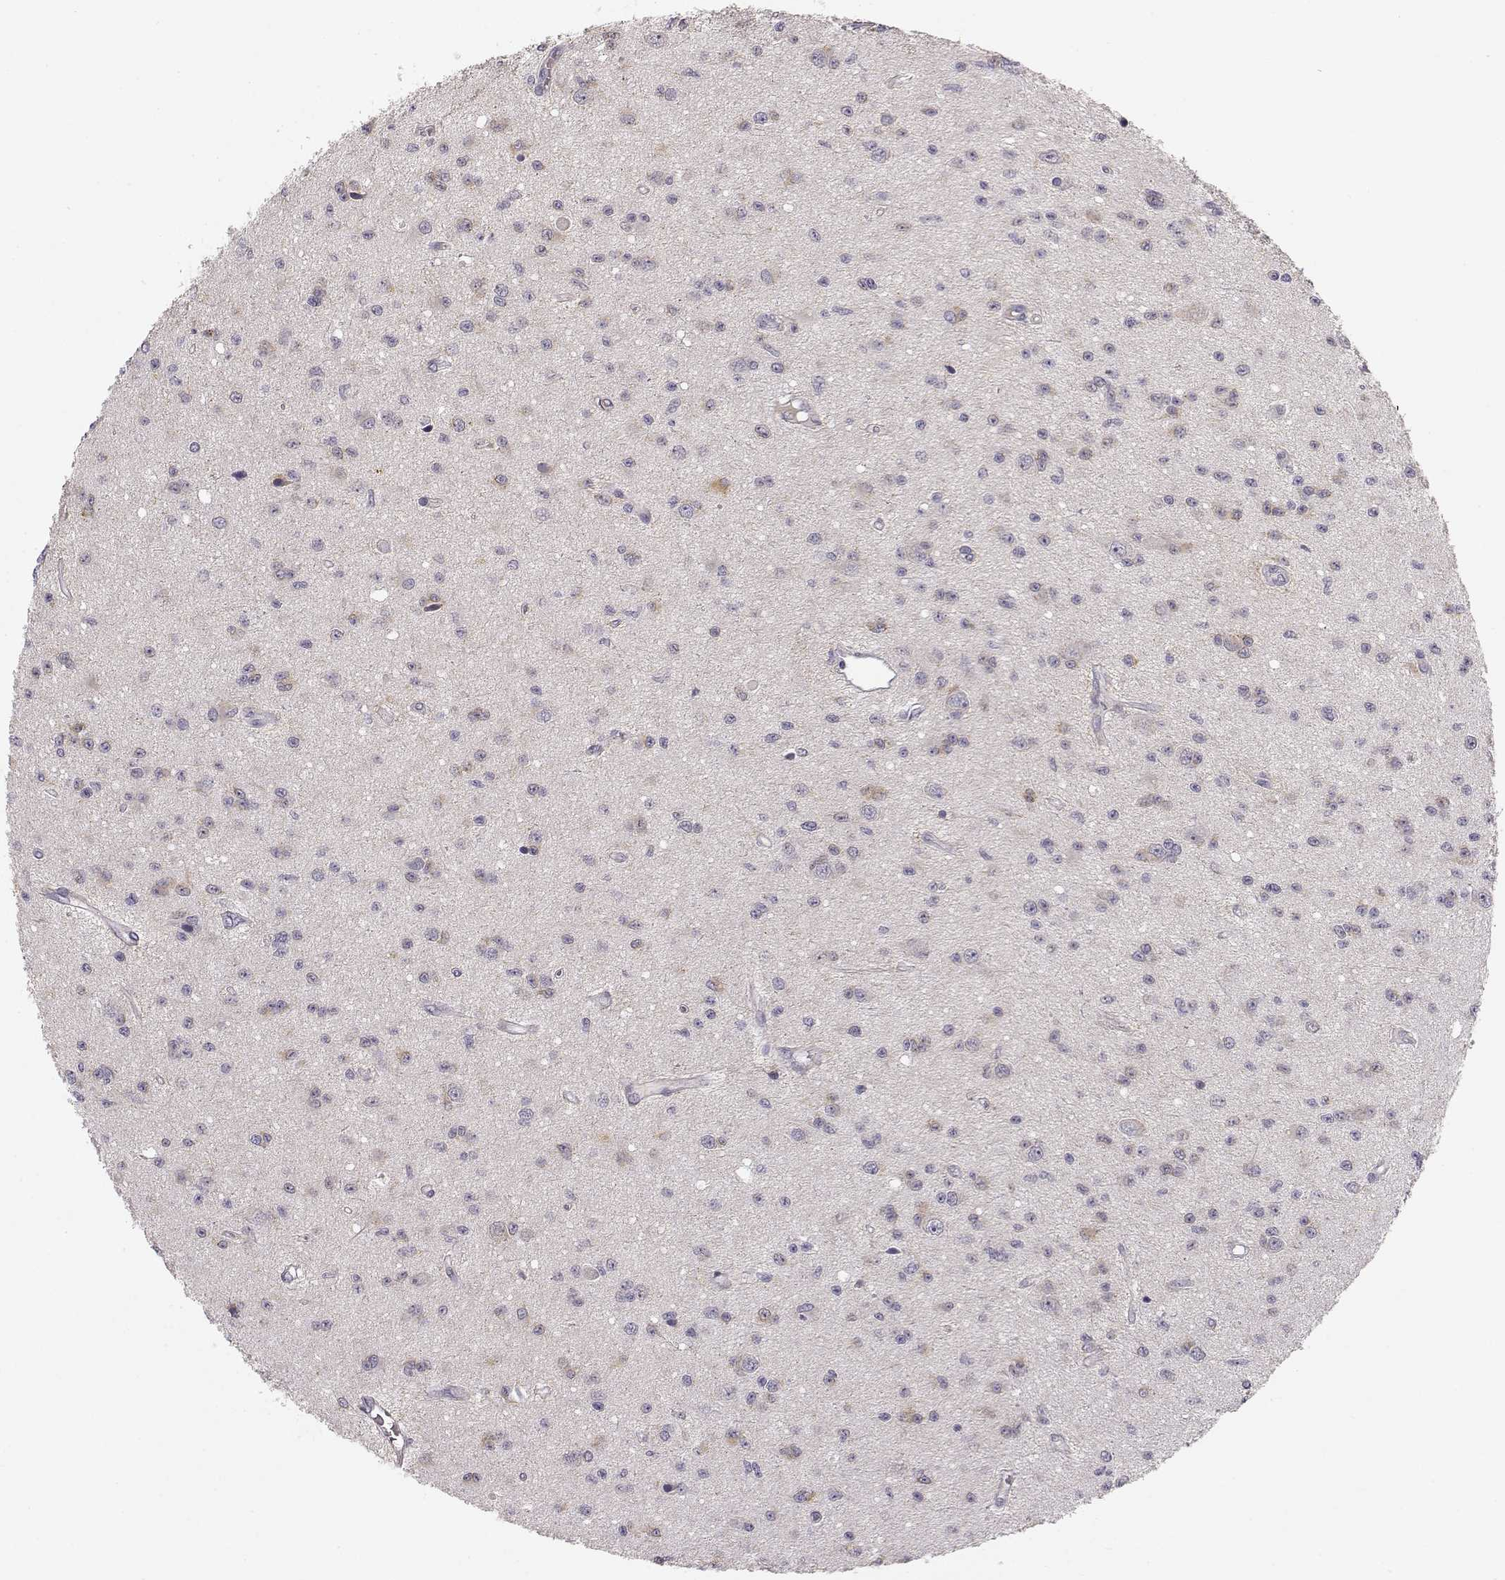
{"staining": {"intensity": "negative", "quantity": "none", "location": "none"}, "tissue": "glioma", "cell_type": "Tumor cells", "image_type": "cancer", "snomed": [{"axis": "morphology", "description": "Glioma, malignant, Low grade"}, {"axis": "topography", "description": "Brain"}], "caption": "Immunohistochemistry (IHC) histopathology image of human malignant glioma (low-grade) stained for a protein (brown), which shows no expression in tumor cells. Nuclei are stained in blue.", "gene": "ACSL6", "patient": {"sex": "female", "age": 45}}